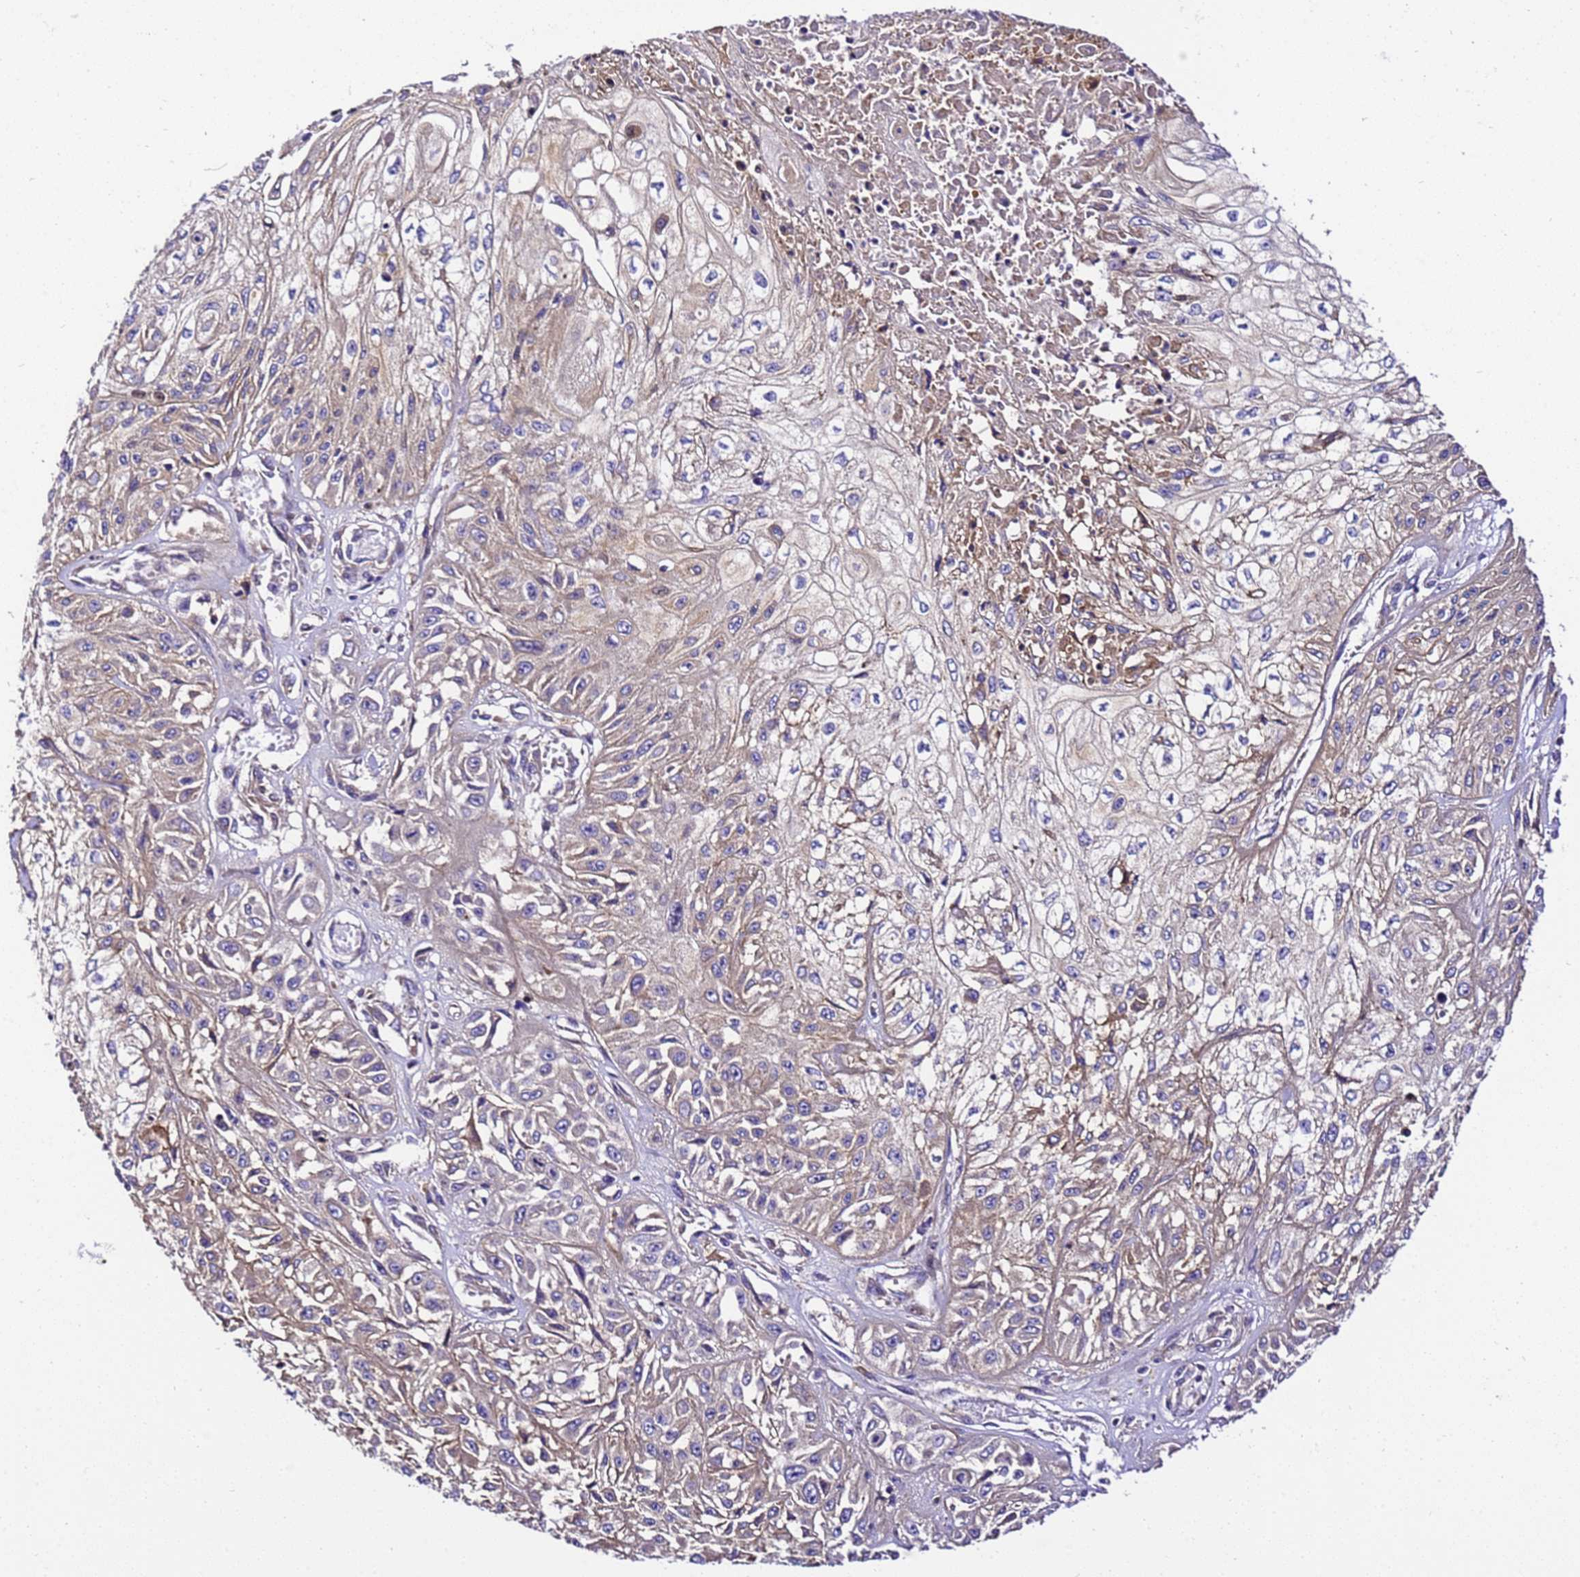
{"staining": {"intensity": "weak", "quantity": "<25%", "location": "cytoplasmic/membranous"}, "tissue": "skin cancer", "cell_type": "Tumor cells", "image_type": "cancer", "snomed": [{"axis": "morphology", "description": "Squamous cell carcinoma, NOS"}, {"axis": "morphology", "description": "Squamous cell carcinoma, metastatic, NOS"}, {"axis": "topography", "description": "Skin"}, {"axis": "topography", "description": "Lymph node"}], "caption": "Immunohistochemical staining of skin cancer shows no significant positivity in tumor cells.", "gene": "ZNF417", "patient": {"sex": "male", "age": 75}}